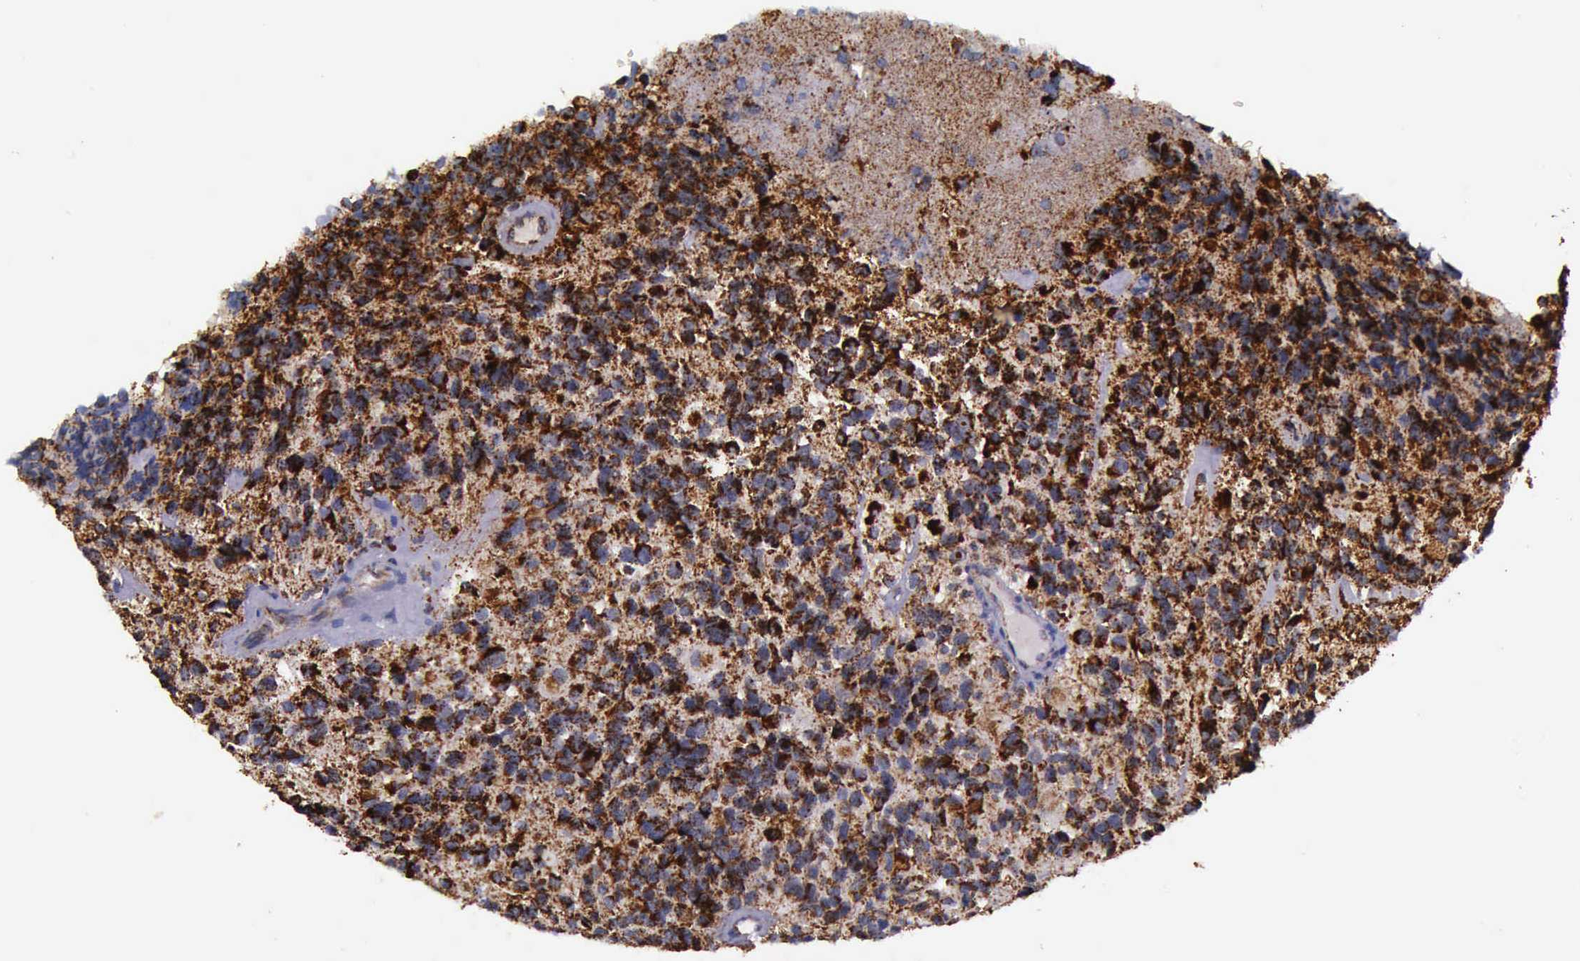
{"staining": {"intensity": "moderate", "quantity": "25%-75%", "location": "cytoplasmic/membranous"}, "tissue": "glioma", "cell_type": "Tumor cells", "image_type": "cancer", "snomed": [{"axis": "morphology", "description": "Glioma, malignant, High grade"}, {"axis": "topography", "description": "Brain"}], "caption": "The image shows a brown stain indicating the presence of a protein in the cytoplasmic/membranous of tumor cells in malignant glioma (high-grade).", "gene": "TXN2", "patient": {"sex": "male", "age": 77}}